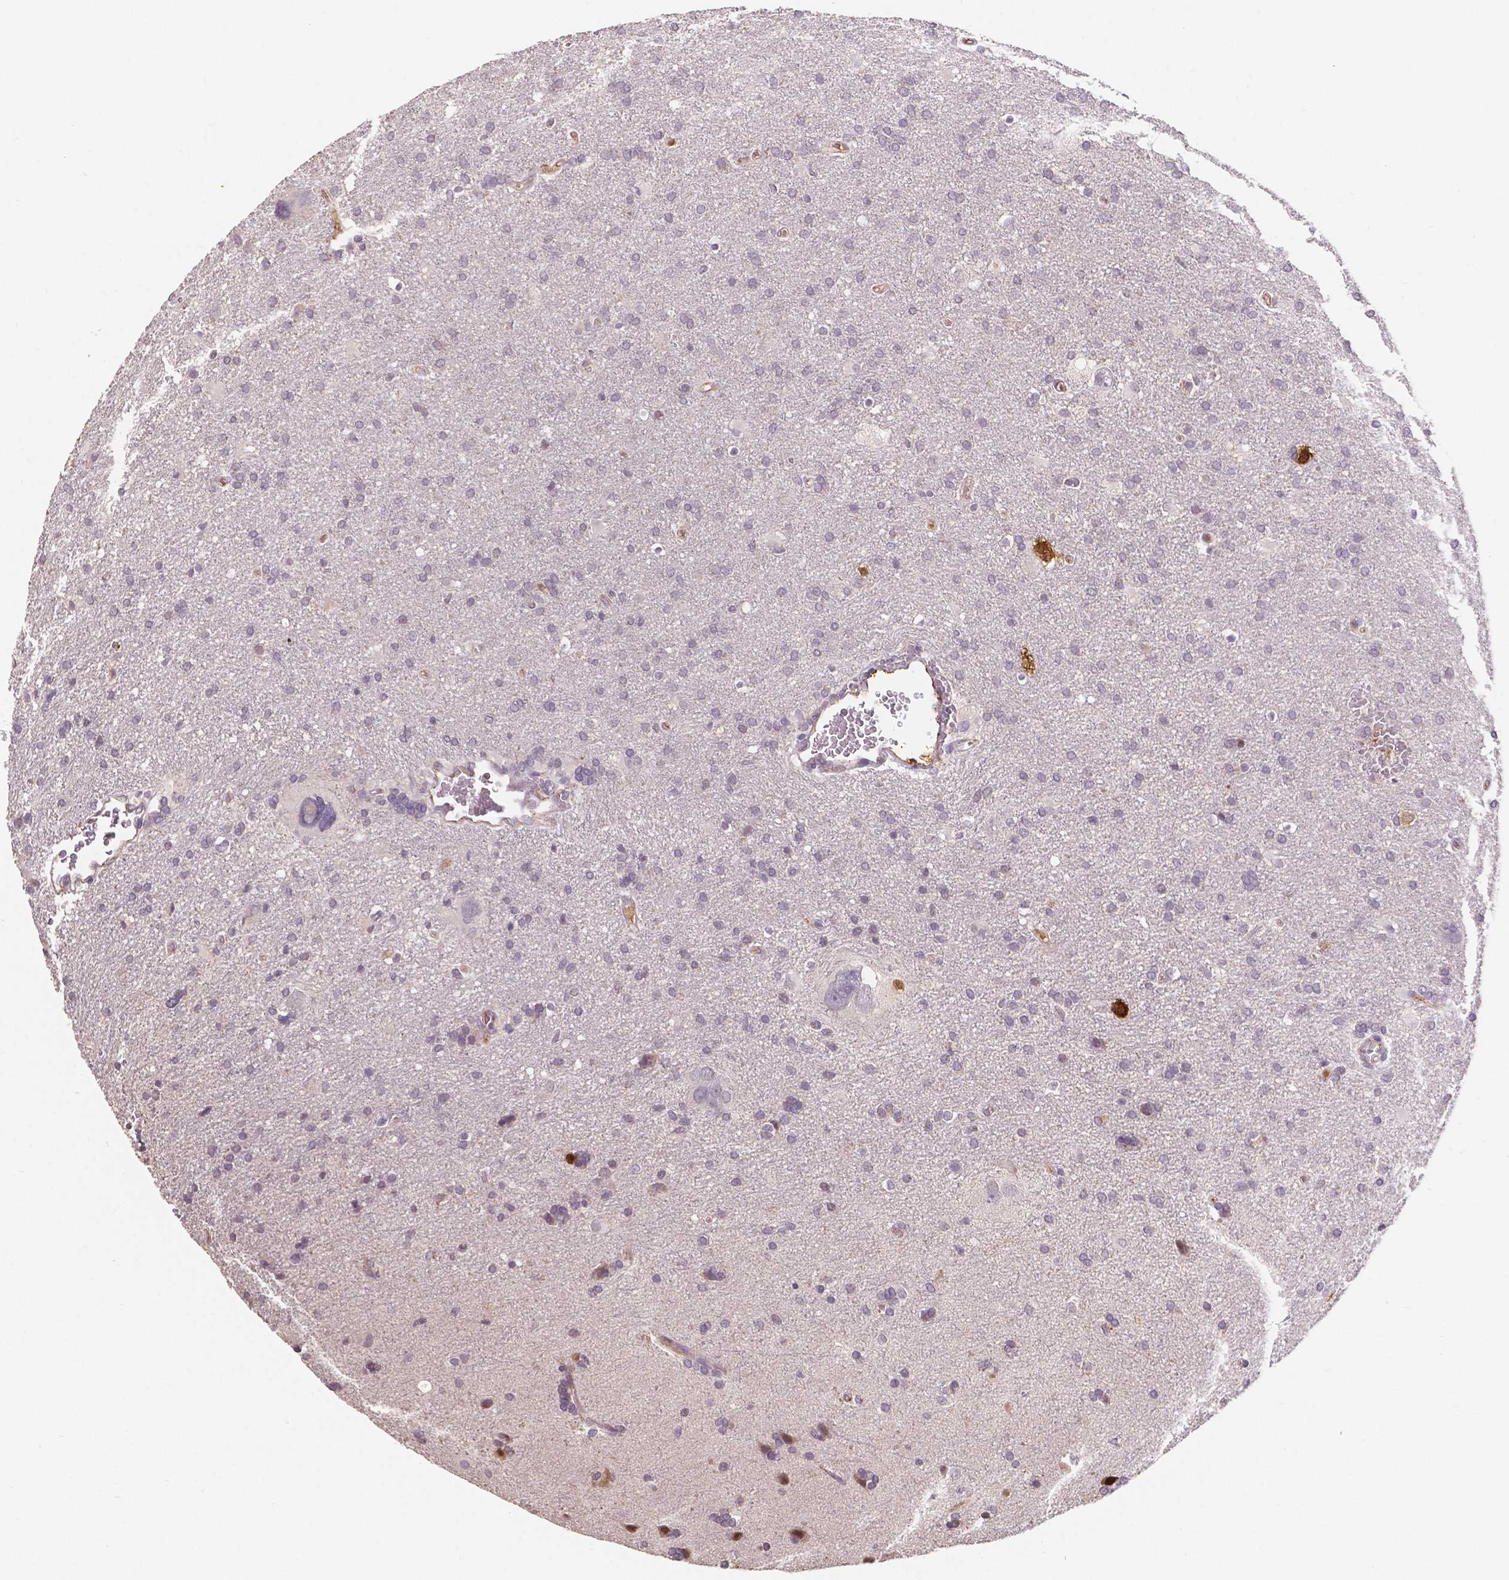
{"staining": {"intensity": "negative", "quantity": "none", "location": "none"}, "tissue": "glioma", "cell_type": "Tumor cells", "image_type": "cancer", "snomed": [{"axis": "morphology", "description": "Glioma, malignant, Low grade"}, {"axis": "topography", "description": "Brain"}], "caption": "This is an immunohistochemistry photomicrograph of human glioma. There is no expression in tumor cells.", "gene": "ELAVL2", "patient": {"sex": "male", "age": 66}}